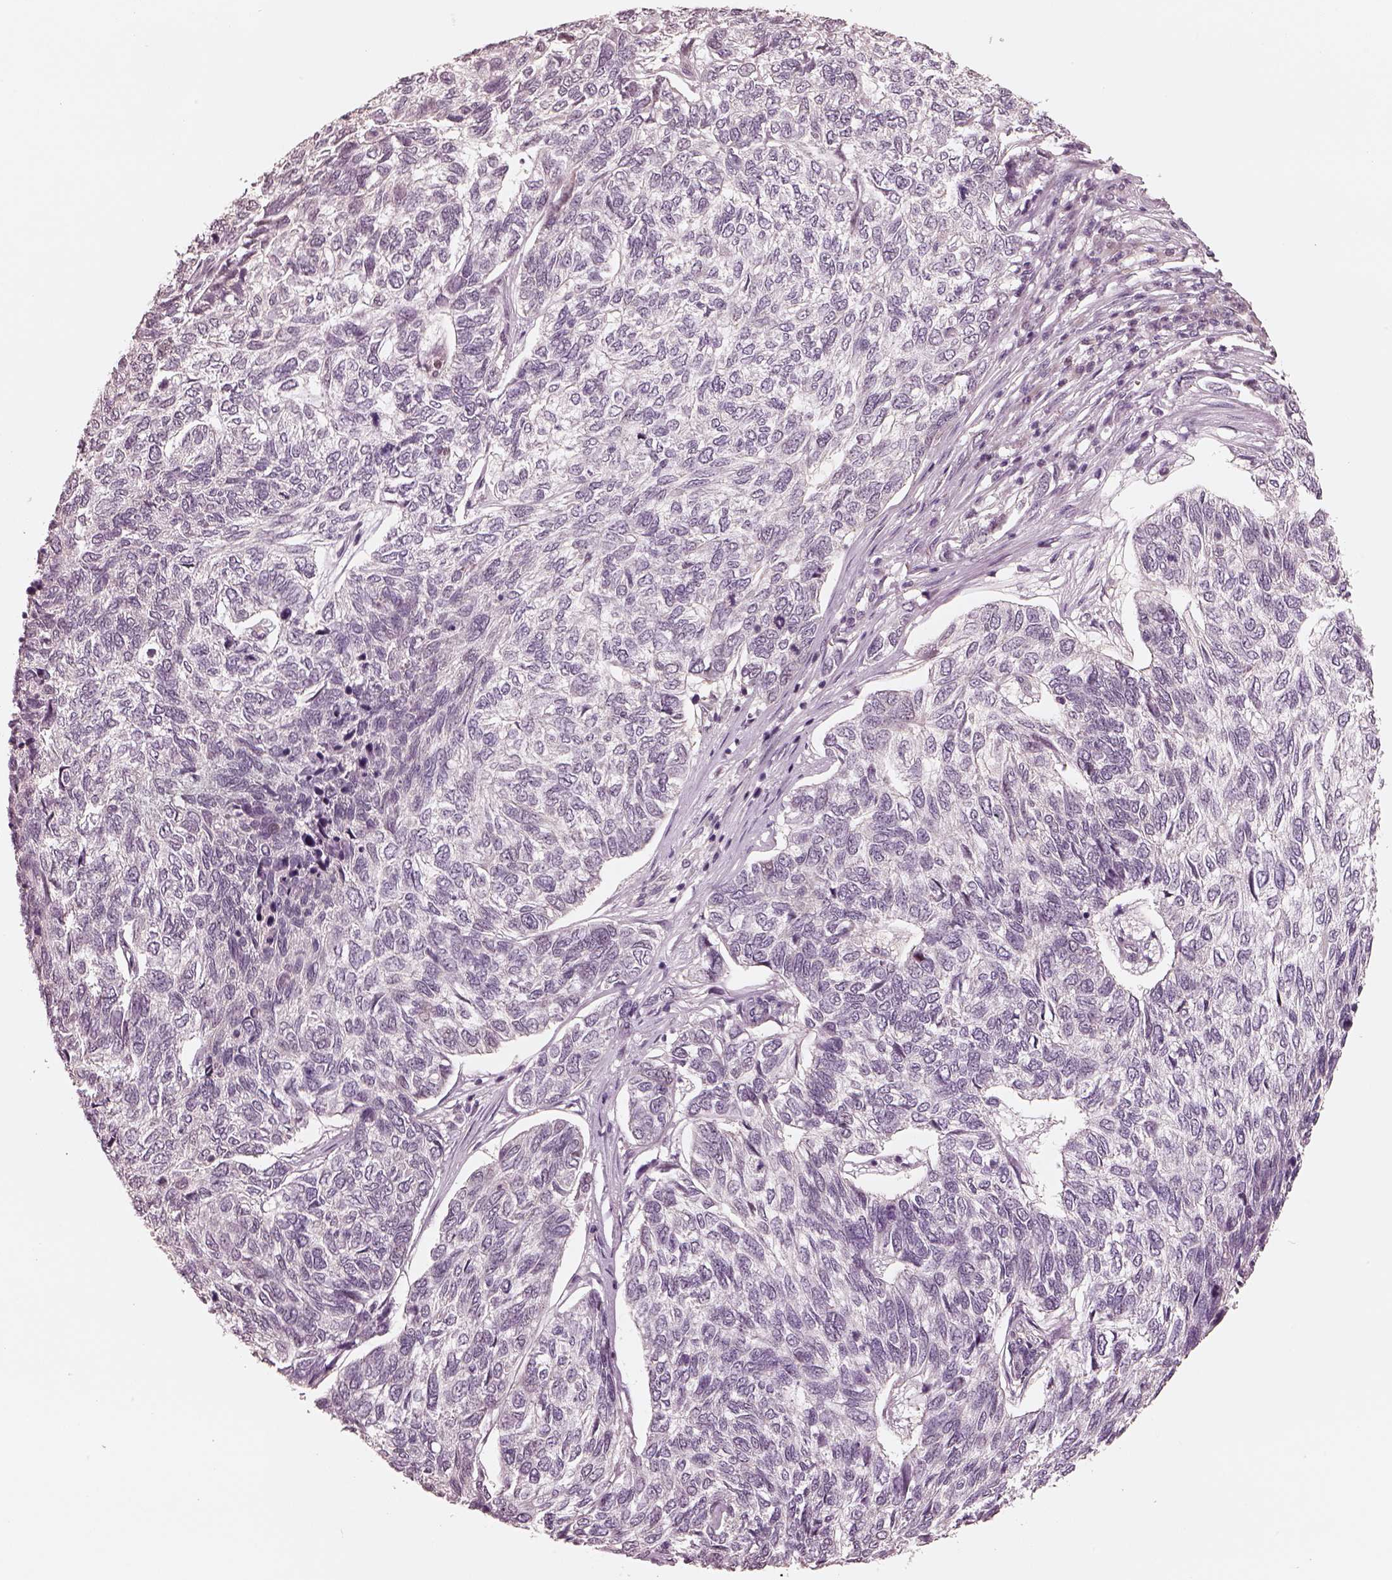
{"staining": {"intensity": "negative", "quantity": "none", "location": "none"}, "tissue": "skin cancer", "cell_type": "Tumor cells", "image_type": "cancer", "snomed": [{"axis": "morphology", "description": "Basal cell carcinoma"}, {"axis": "topography", "description": "Skin"}], "caption": "Protein analysis of skin cancer displays no significant positivity in tumor cells.", "gene": "EGR4", "patient": {"sex": "female", "age": 65}}